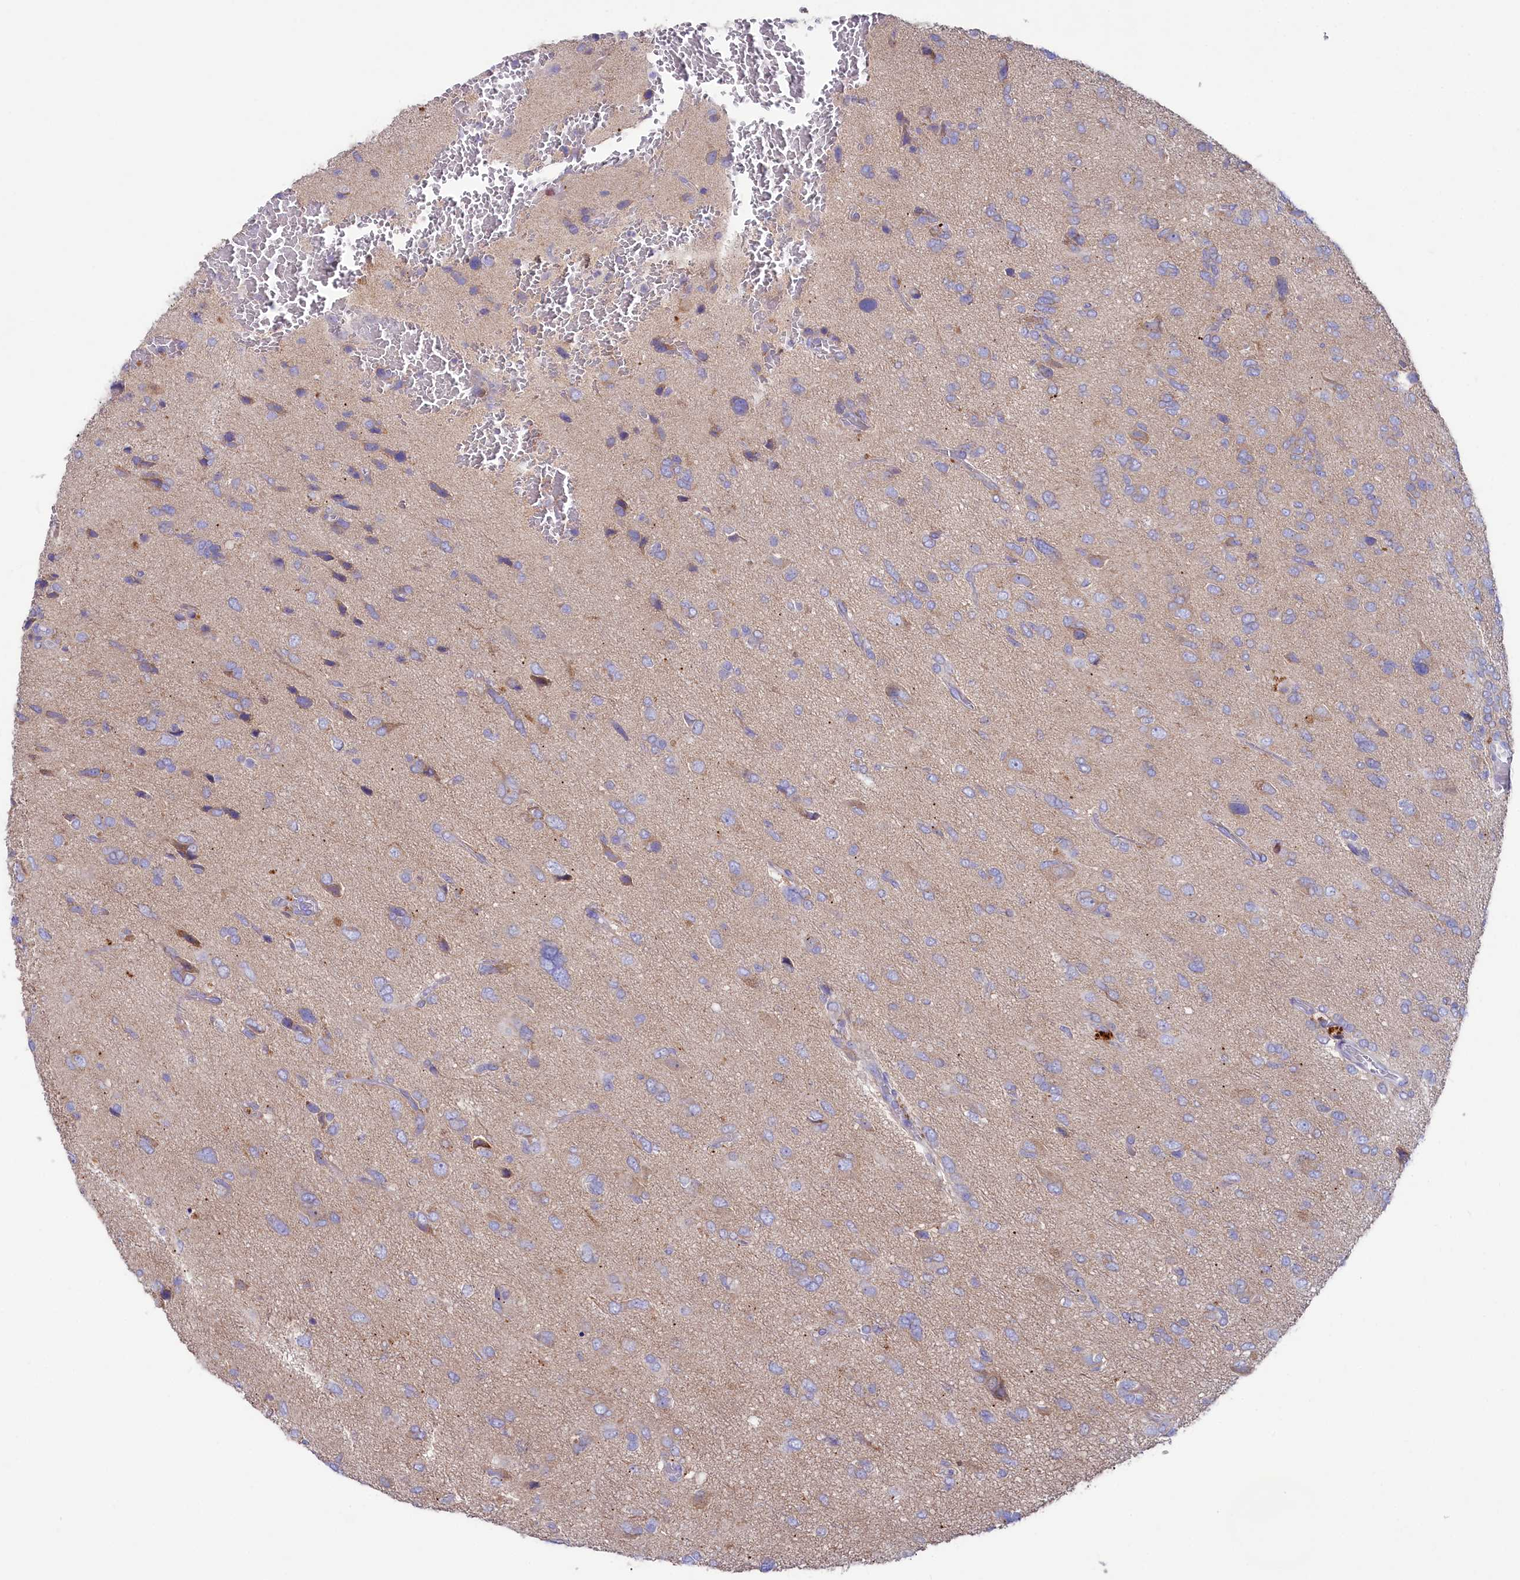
{"staining": {"intensity": "negative", "quantity": "none", "location": "none"}, "tissue": "glioma", "cell_type": "Tumor cells", "image_type": "cancer", "snomed": [{"axis": "morphology", "description": "Glioma, malignant, High grade"}, {"axis": "topography", "description": "Brain"}], "caption": "Image shows no significant protein expression in tumor cells of malignant high-grade glioma.", "gene": "VPS26B", "patient": {"sex": "female", "age": 59}}